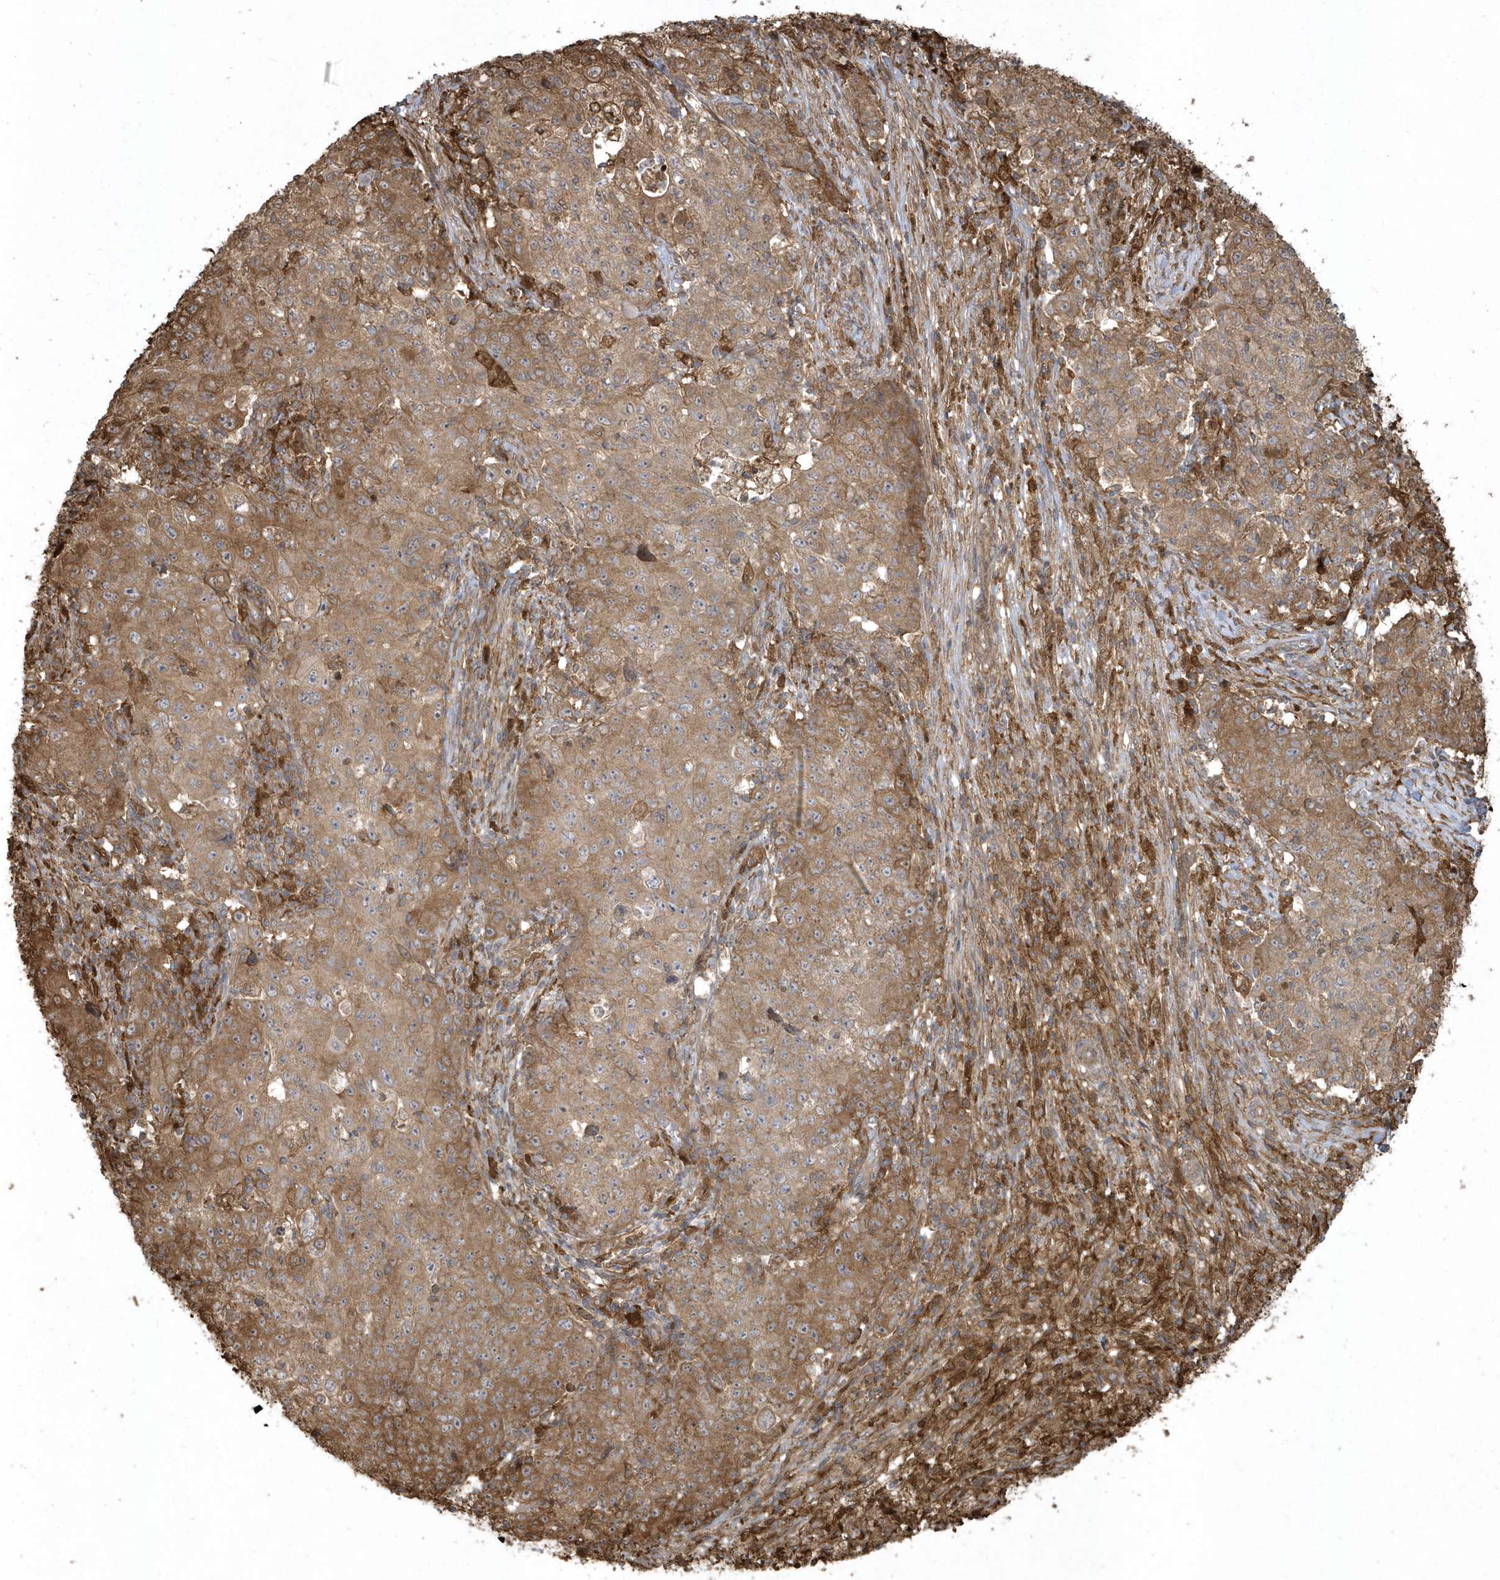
{"staining": {"intensity": "moderate", "quantity": ">75%", "location": "cytoplasmic/membranous"}, "tissue": "ovarian cancer", "cell_type": "Tumor cells", "image_type": "cancer", "snomed": [{"axis": "morphology", "description": "Carcinoma, endometroid"}, {"axis": "topography", "description": "Ovary"}], "caption": "This photomicrograph exhibits ovarian cancer (endometroid carcinoma) stained with immunohistochemistry (IHC) to label a protein in brown. The cytoplasmic/membranous of tumor cells show moderate positivity for the protein. Nuclei are counter-stained blue.", "gene": "HNMT", "patient": {"sex": "female", "age": 42}}